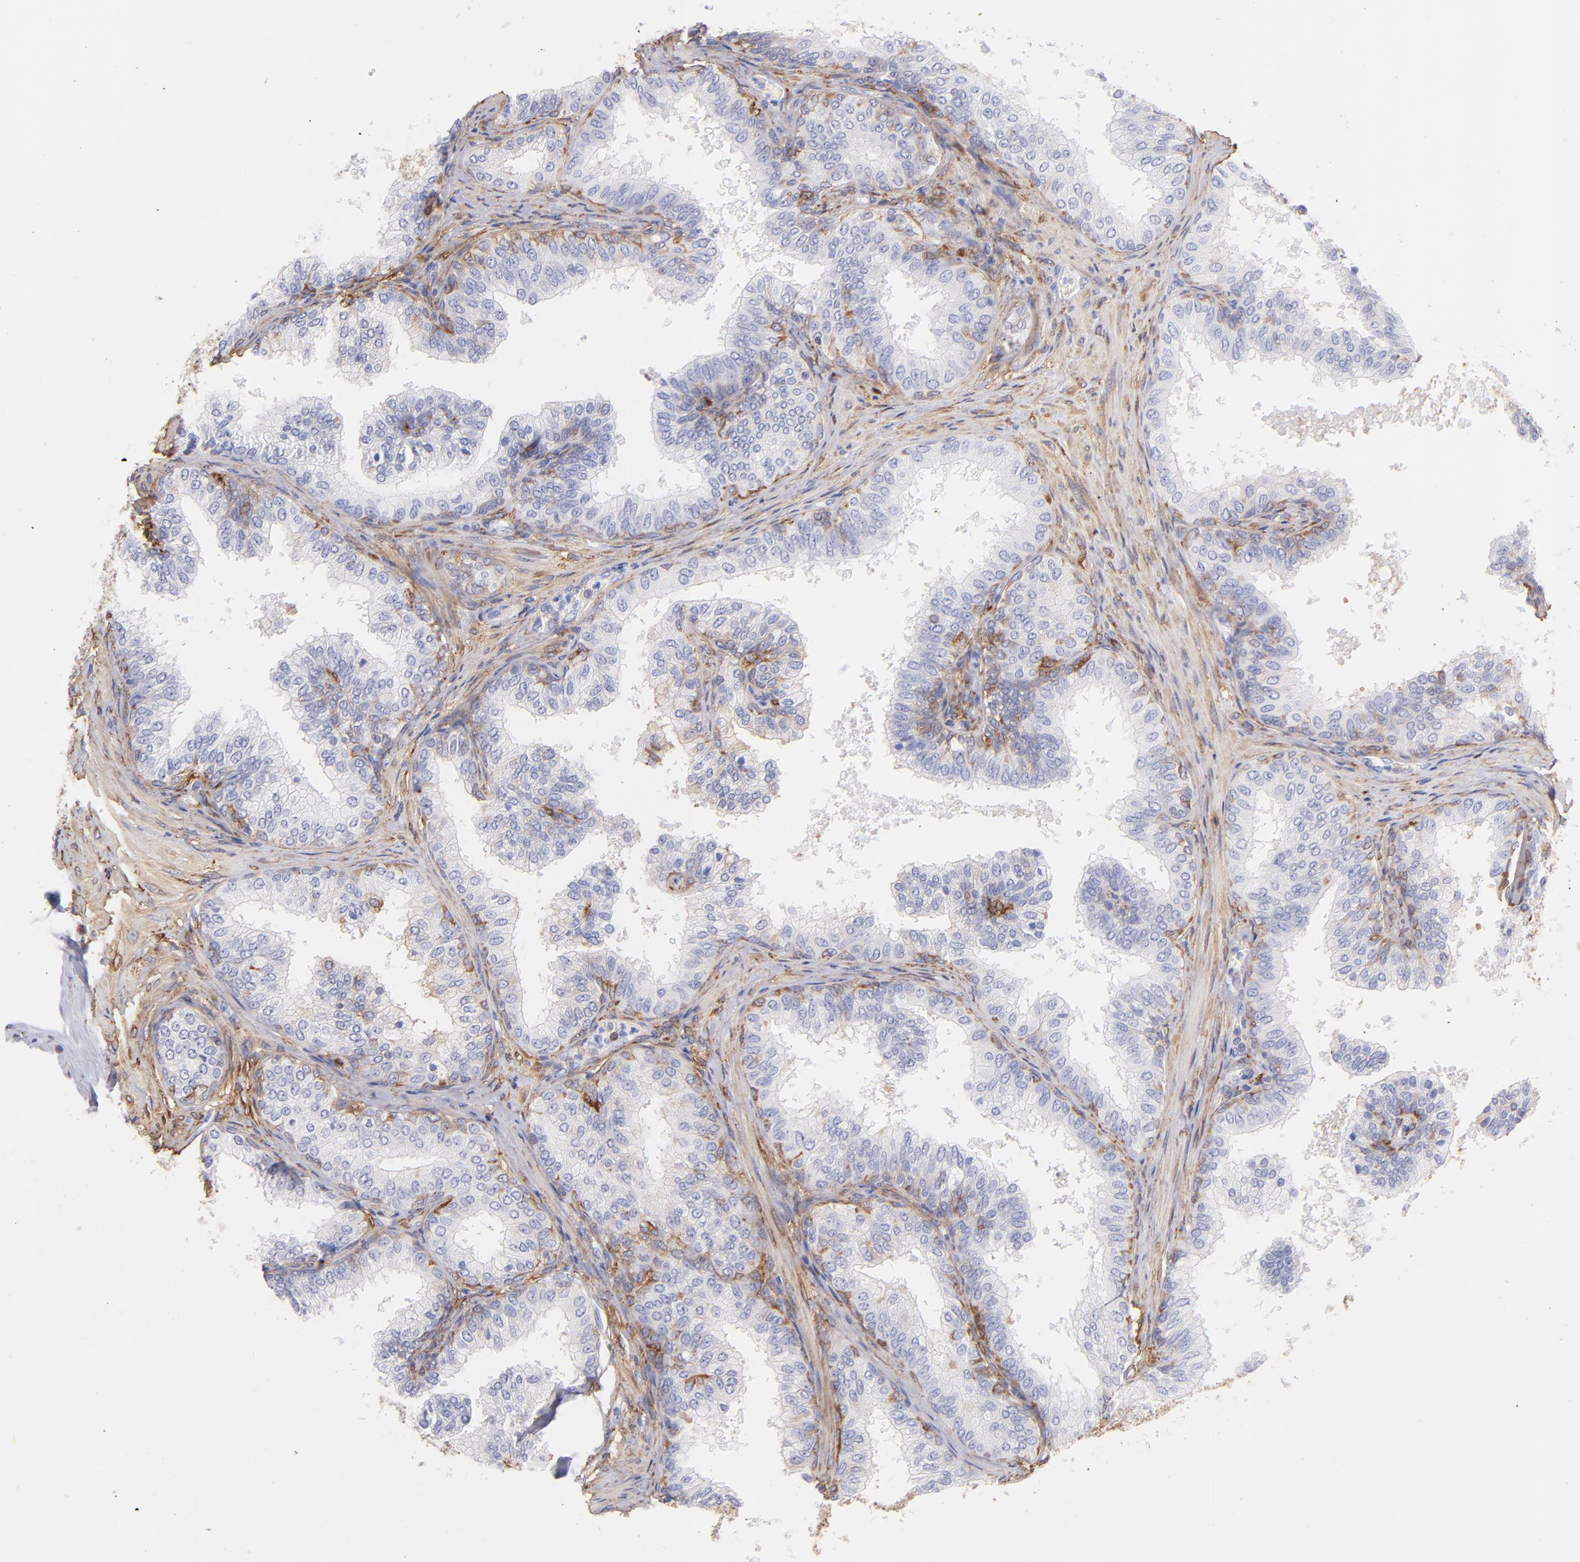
{"staining": {"intensity": "negative", "quantity": "none", "location": "none"}, "tissue": "prostate", "cell_type": "Glandular cells", "image_type": "normal", "snomed": [{"axis": "morphology", "description": "Normal tissue, NOS"}, {"axis": "topography", "description": "Prostate"}], "caption": "The immunohistochemistry (IHC) image has no significant positivity in glandular cells of prostate. Nuclei are stained in blue.", "gene": "PRKCA", "patient": {"sex": "male", "age": 60}}